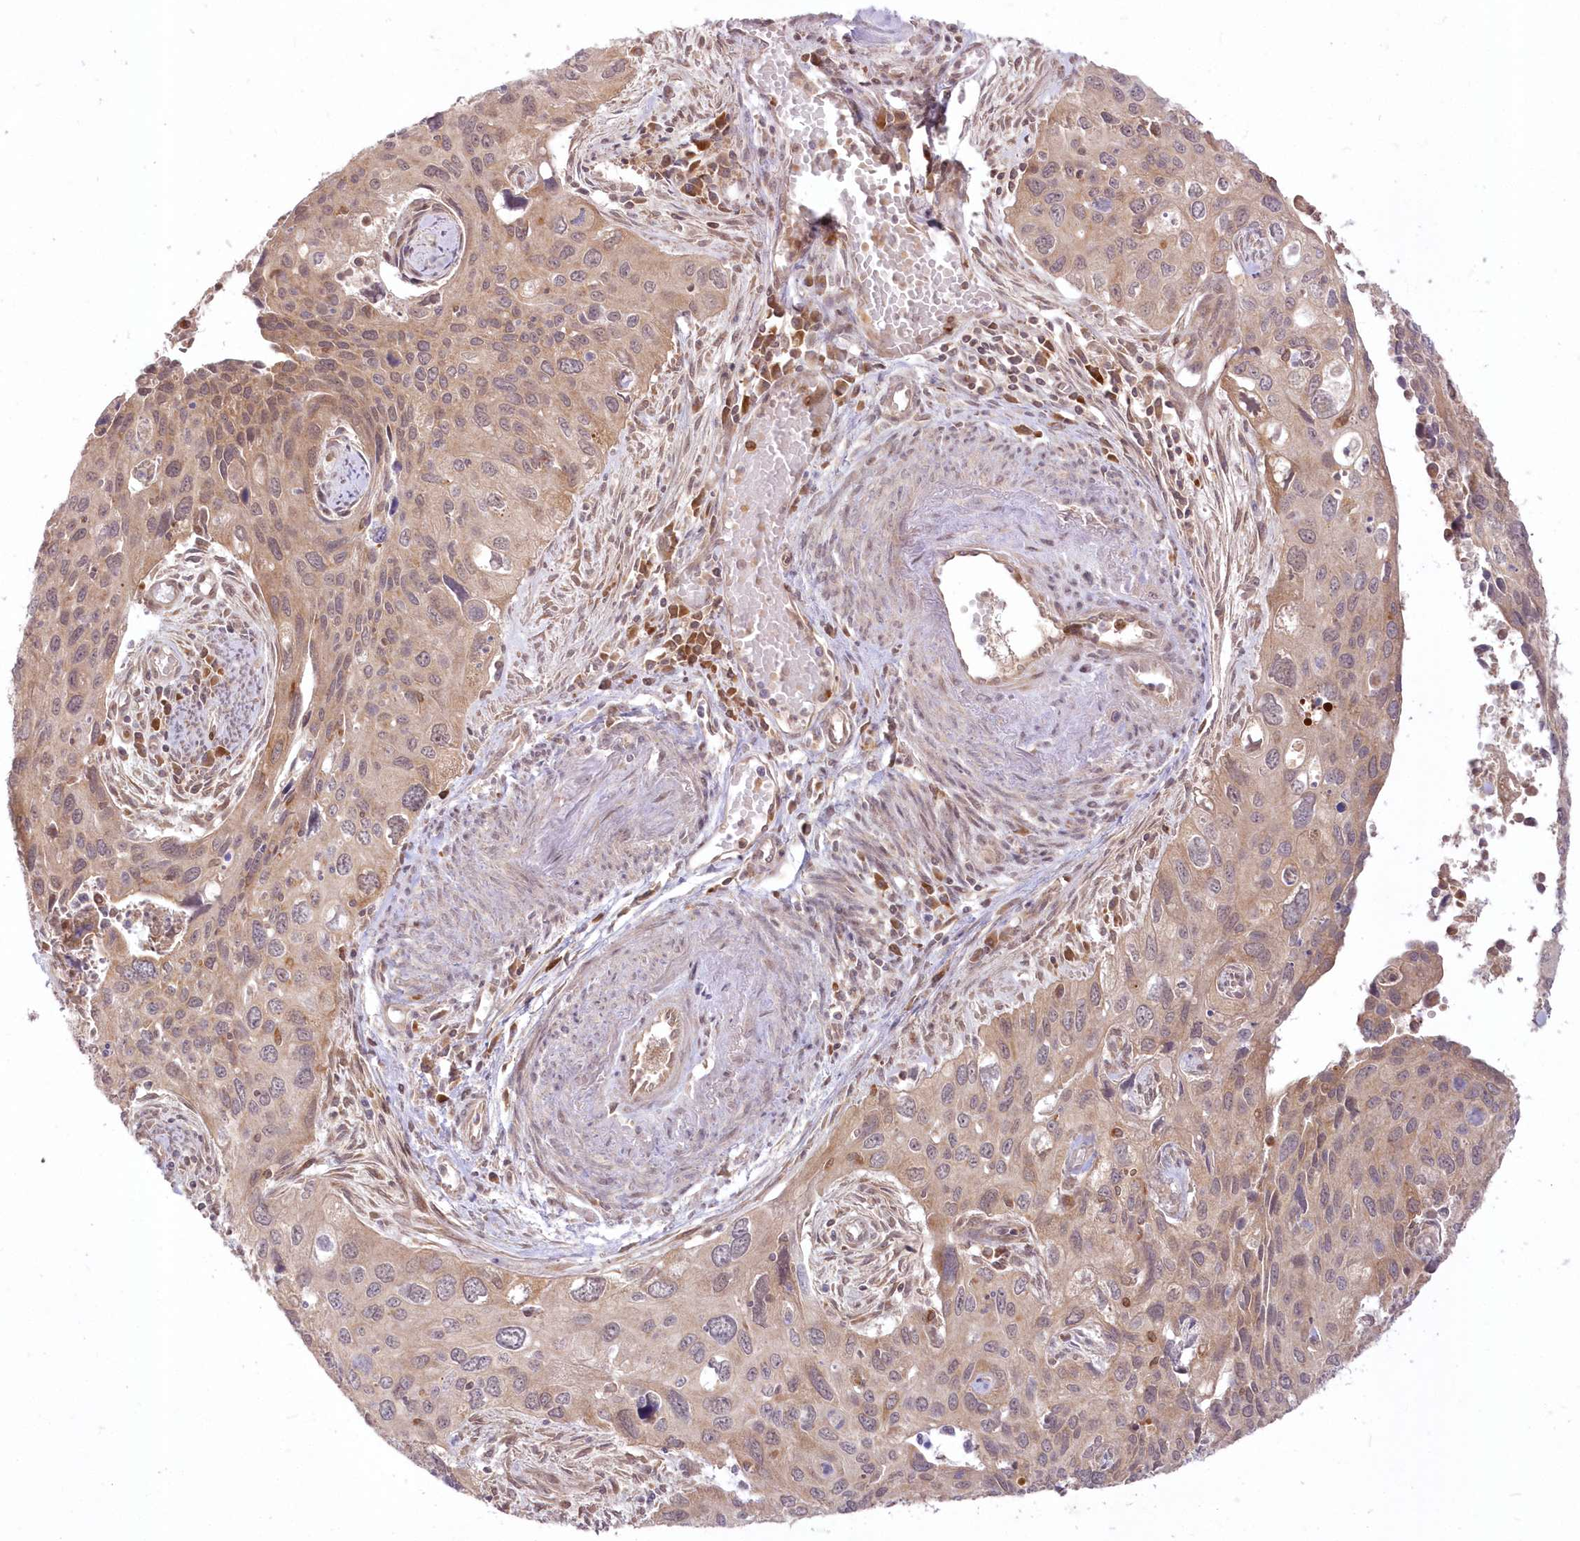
{"staining": {"intensity": "weak", "quantity": ">75%", "location": "cytoplasmic/membranous"}, "tissue": "cervical cancer", "cell_type": "Tumor cells", "image_type": "cancer", "snomed": [{"axis": "morphology", "description": "Squamous cell carcinoma, NOS"}, {"axis": "topography", "description": "Cervix"}], "caption": "A high-resolution micrograph shows immunohistochemistry (IHC) staining of squamous cell carcinoma (cervical), which exhibits weak cytoplasmic/membranous staining in about >75% of tumor cells. The staining was performed using DAB, with brown indicating positive protein expression. Nuclei are stained blue with hematoxylin.", "gene": "MTMR3", "patient": {"sex": "female", "age": 55}}